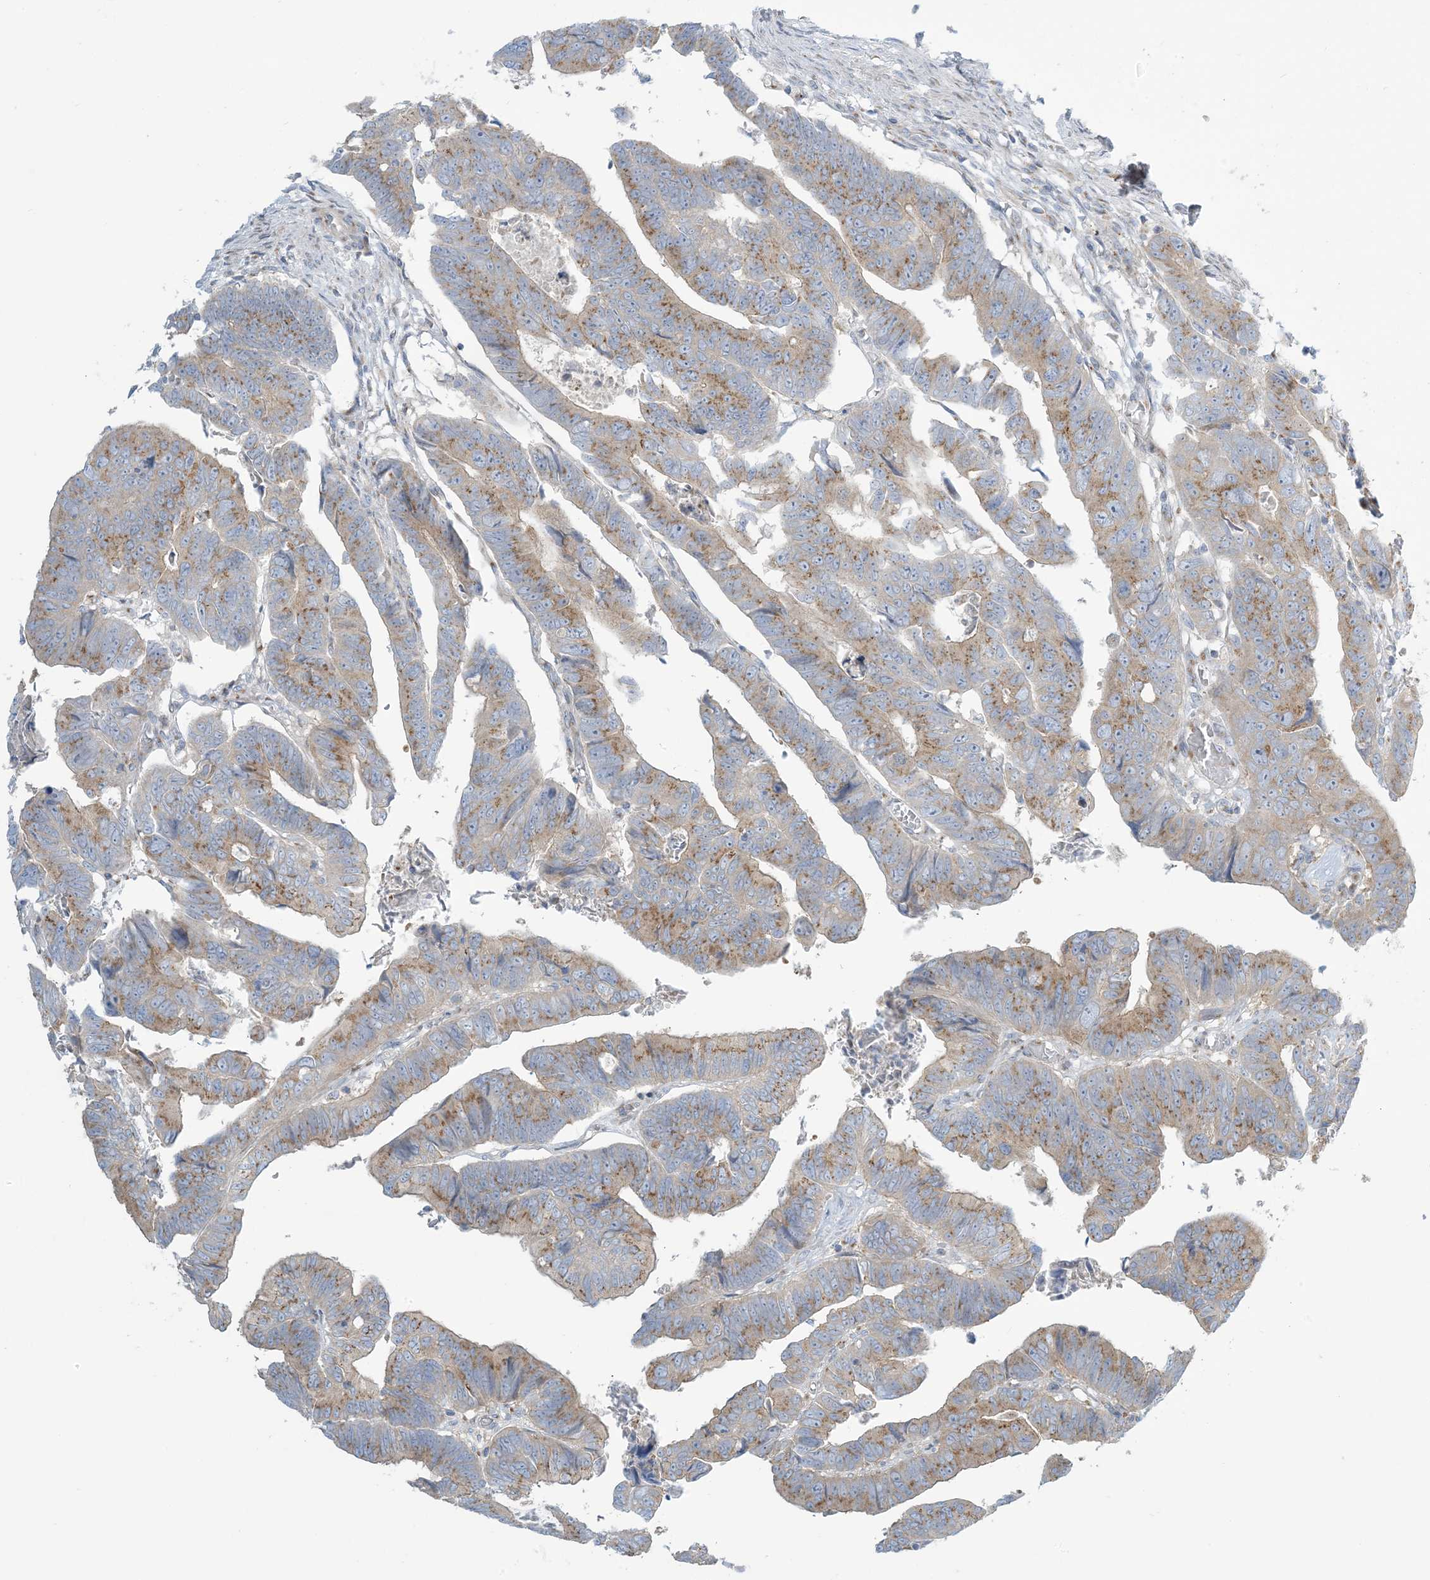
{"staining": {"intensity": "moderate", "quantity": "25%-75%", "location": "cytoplasmic/membranous"}, "tissue": "colorectal cancer", "cell_type": "Tumor cells", "image_type": "cancer", "snomed": [{"axis": "morphology", "description": "Adenocarcinoma, NOS"}, {"axis": "topography", "description": "Rectum"}], "caption": "Moderate cytoplasmic/membranous protein staining is identified in about 25%-75% of tumor cells in colorectal cancer (adenocarcinoma).", "gene": "AFTPH", "patient": {"sex": "female", "age": 65}}